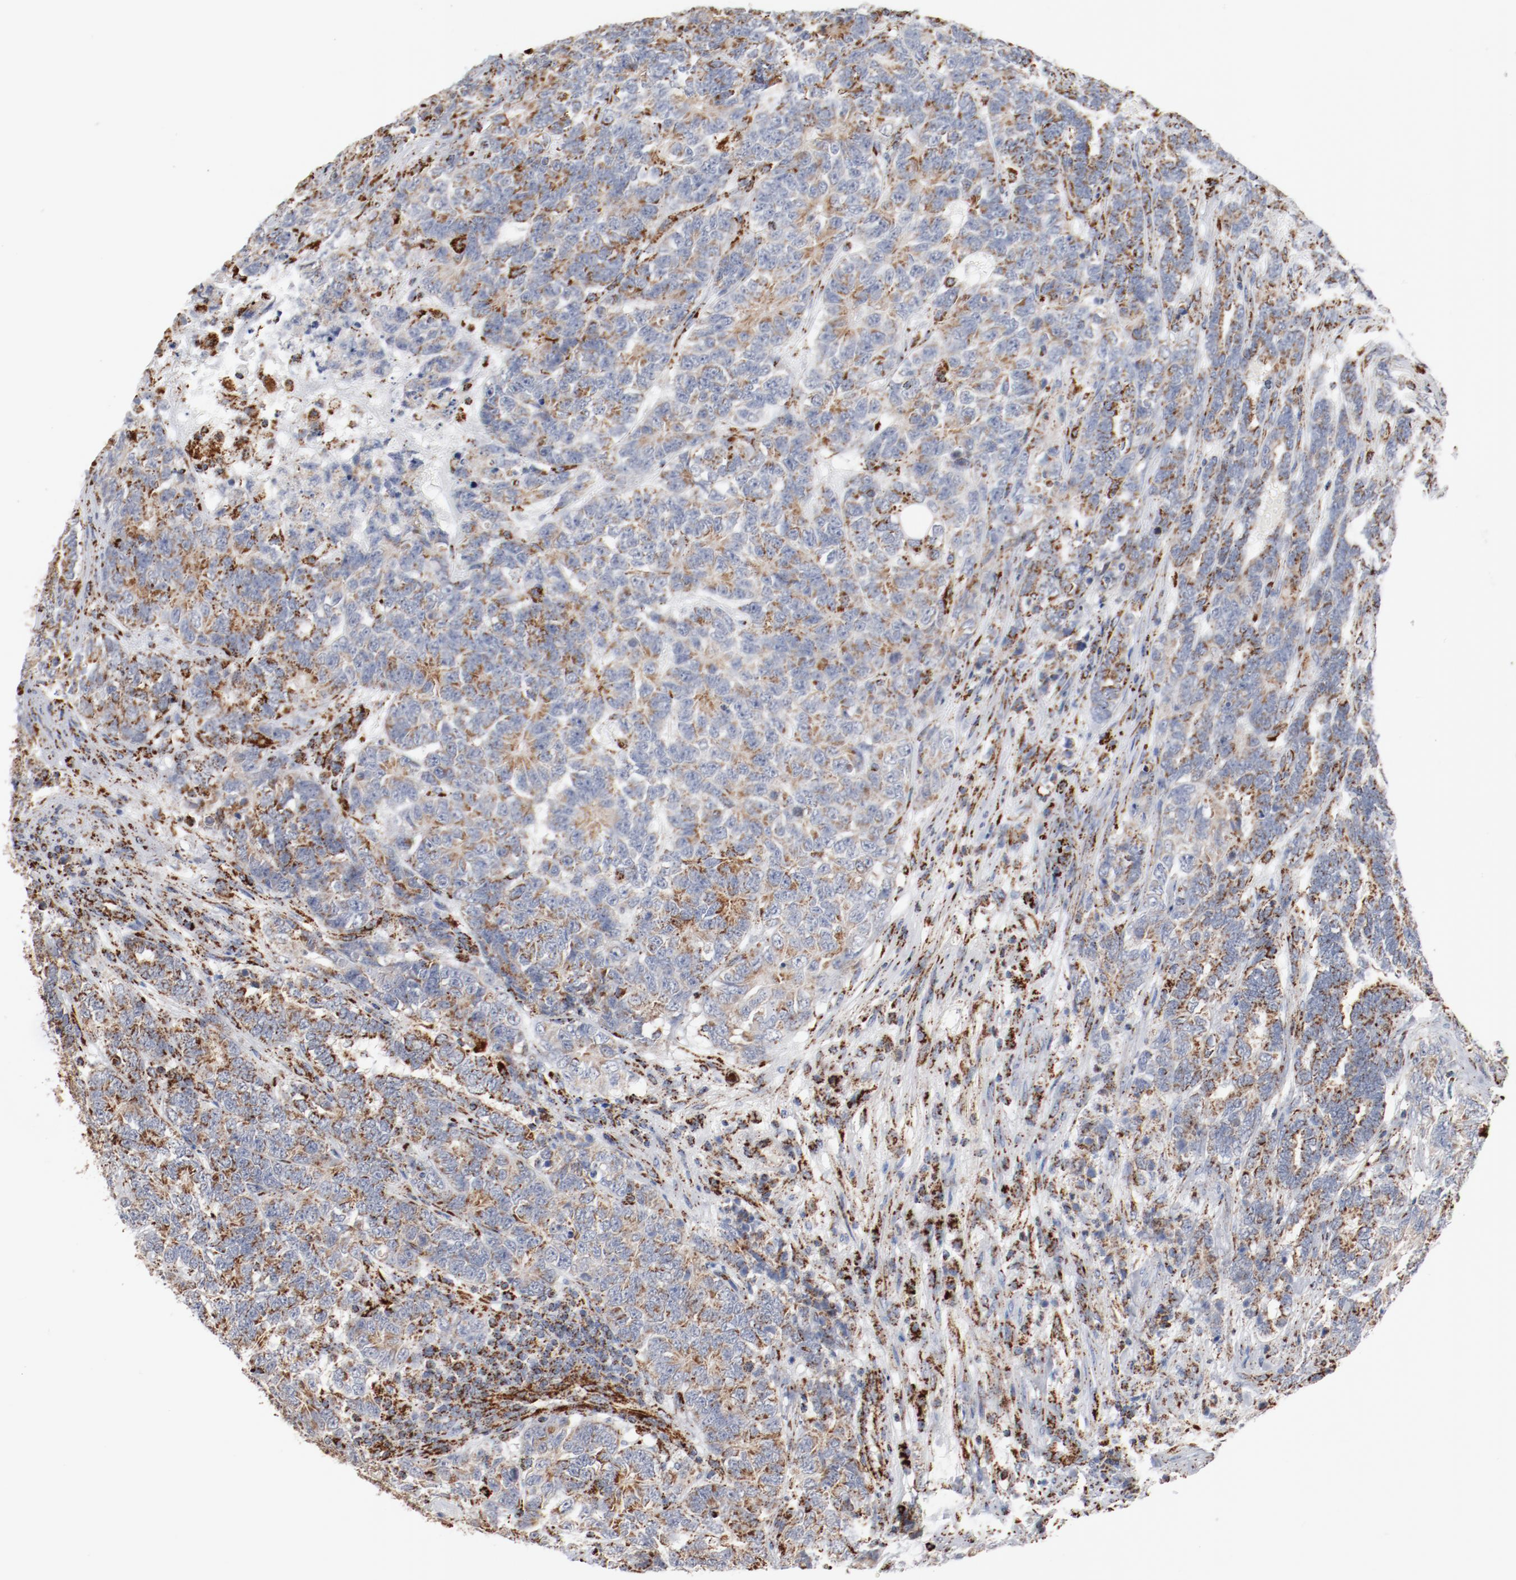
{"staining": {"intensity": "moderate", "quantity": ">75%", "location": "cytoplasmic/membranous"}, "tissue": "testis cancer", "cell_type": "Tumor cells", "image_type": "cancer", "snomed": [{"axis": "morphology", "description": "Carcinoma, Embryonal, NOS"}, {"axis": "topography", "description": "Testis"}], "caption": "Human testis cancer (embryonal carcinoma) stained for a protein (brown) demonstrates moderate cytoplasmic/membranous positive positivity in approximately >75% of tumor cells.", "gene": "NDUFS4", "patient": {"sex": "male", "age": 26}}